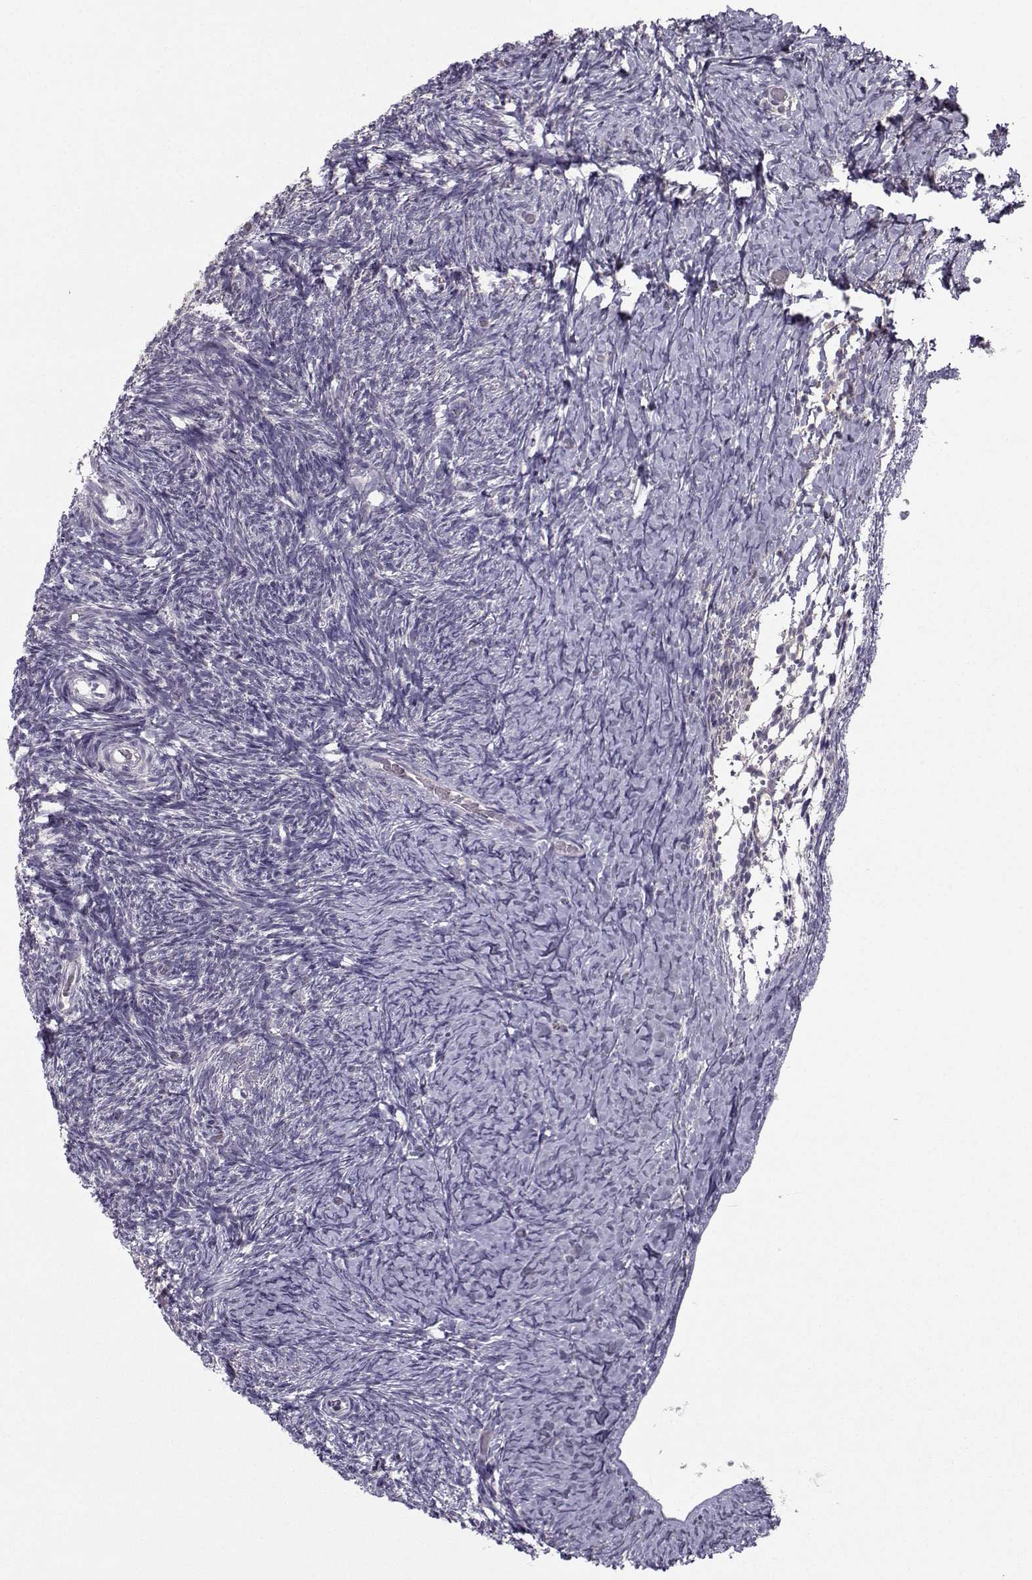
{"staining": {"intensity": "weak", "quantity": "25%-75%", "location": "cytoplasmic/membranous"}, "tissue": "ovary", "cell_type": "Follicle cells", "image_type": "normal", "snomed": [{"axis": "morphology", "description": "Normal tissue, NOS"}, {"axis": "topography", "description": "Ovary"}], "caption": "About 25%-75% of follicle cells in benign ovary reveal weak cytoplasmic/membranous protein expression as visualized by brown immunohistochemical staining.", "gene": "FCAMR", "patient": {"sex": "female", "age": 39}}